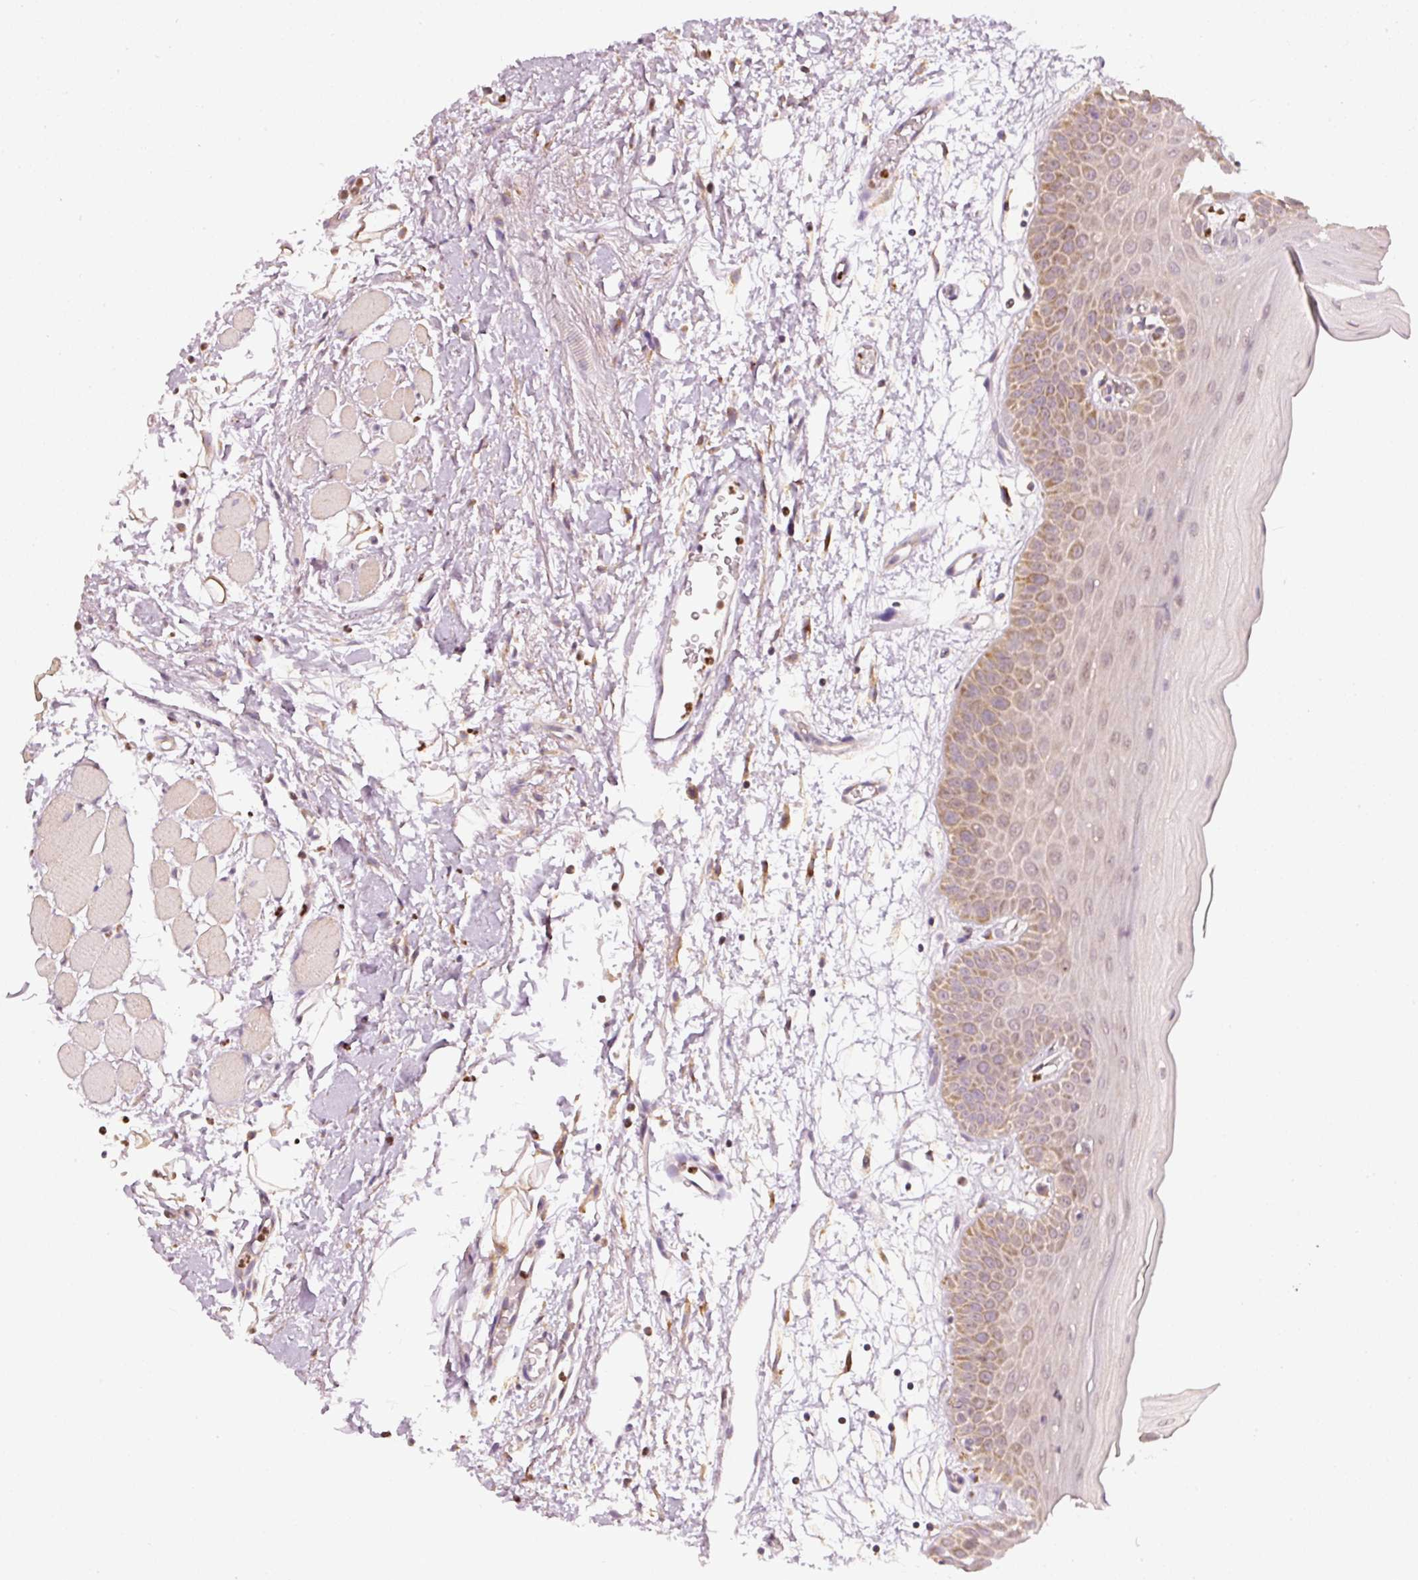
{"staining": {"intensity": "weak", "quantity": "25%-75%", "location": "cytoplasmic/membranous"}, "tissue": "oral mucosa", "cell_type": "Squamous epithelial cells", "image_type": "normal", "snomed": [{"axis": "morphology", "description": "Normal tissue, NOS"}, {"axis": "topography", "description": "Oral tissue"}, {"axis": "topography", "description": "Tounge, NOS"}], "caption": "Squamous epithelial cells display weak cytoplasmic/membranous staining in about 25%-75% of cells in unremarkable oral mucosa.", "gene": "MTHFD1L", "patient": {"sex": "female", "age": 59}}